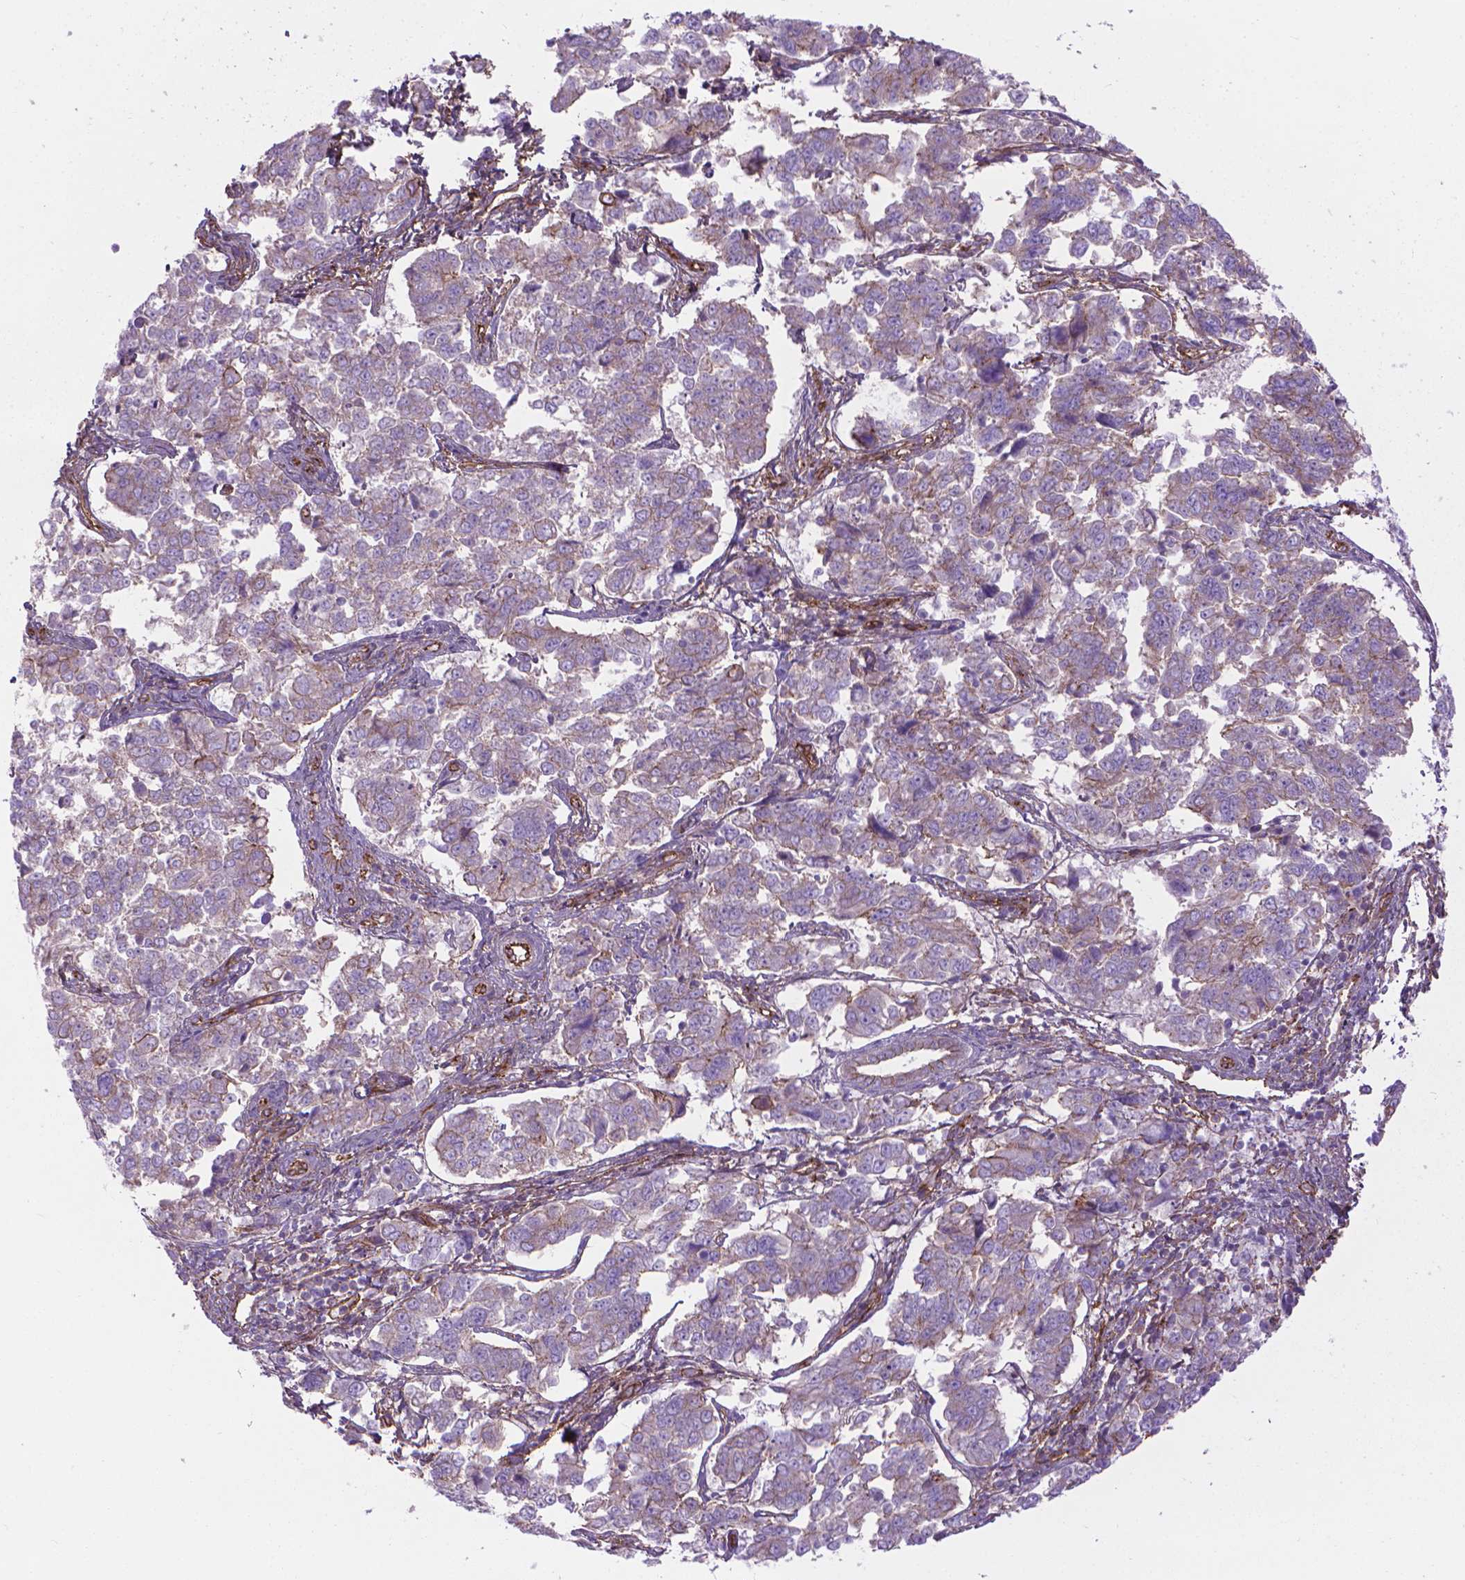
{"staining": {"intensity": "weak", "quantity": "<25%", "location": "cytoplasmic/membranous"}, "tissue": "endometrial cancer", "cell_type": "Tumor cells", "image_type": "cancer", "snomed": [{"axis": "morphology", "description": "Adenocarcinoma, NOS"}, {"axis": "topography", "description": "Endometrium"}], "caption": "Micrograph shows no significant protein staining in tumor cells of endometrial adenocarcinoma.", "gene": "TENT5A", "patient": {"sex": "female", "age": 43}}